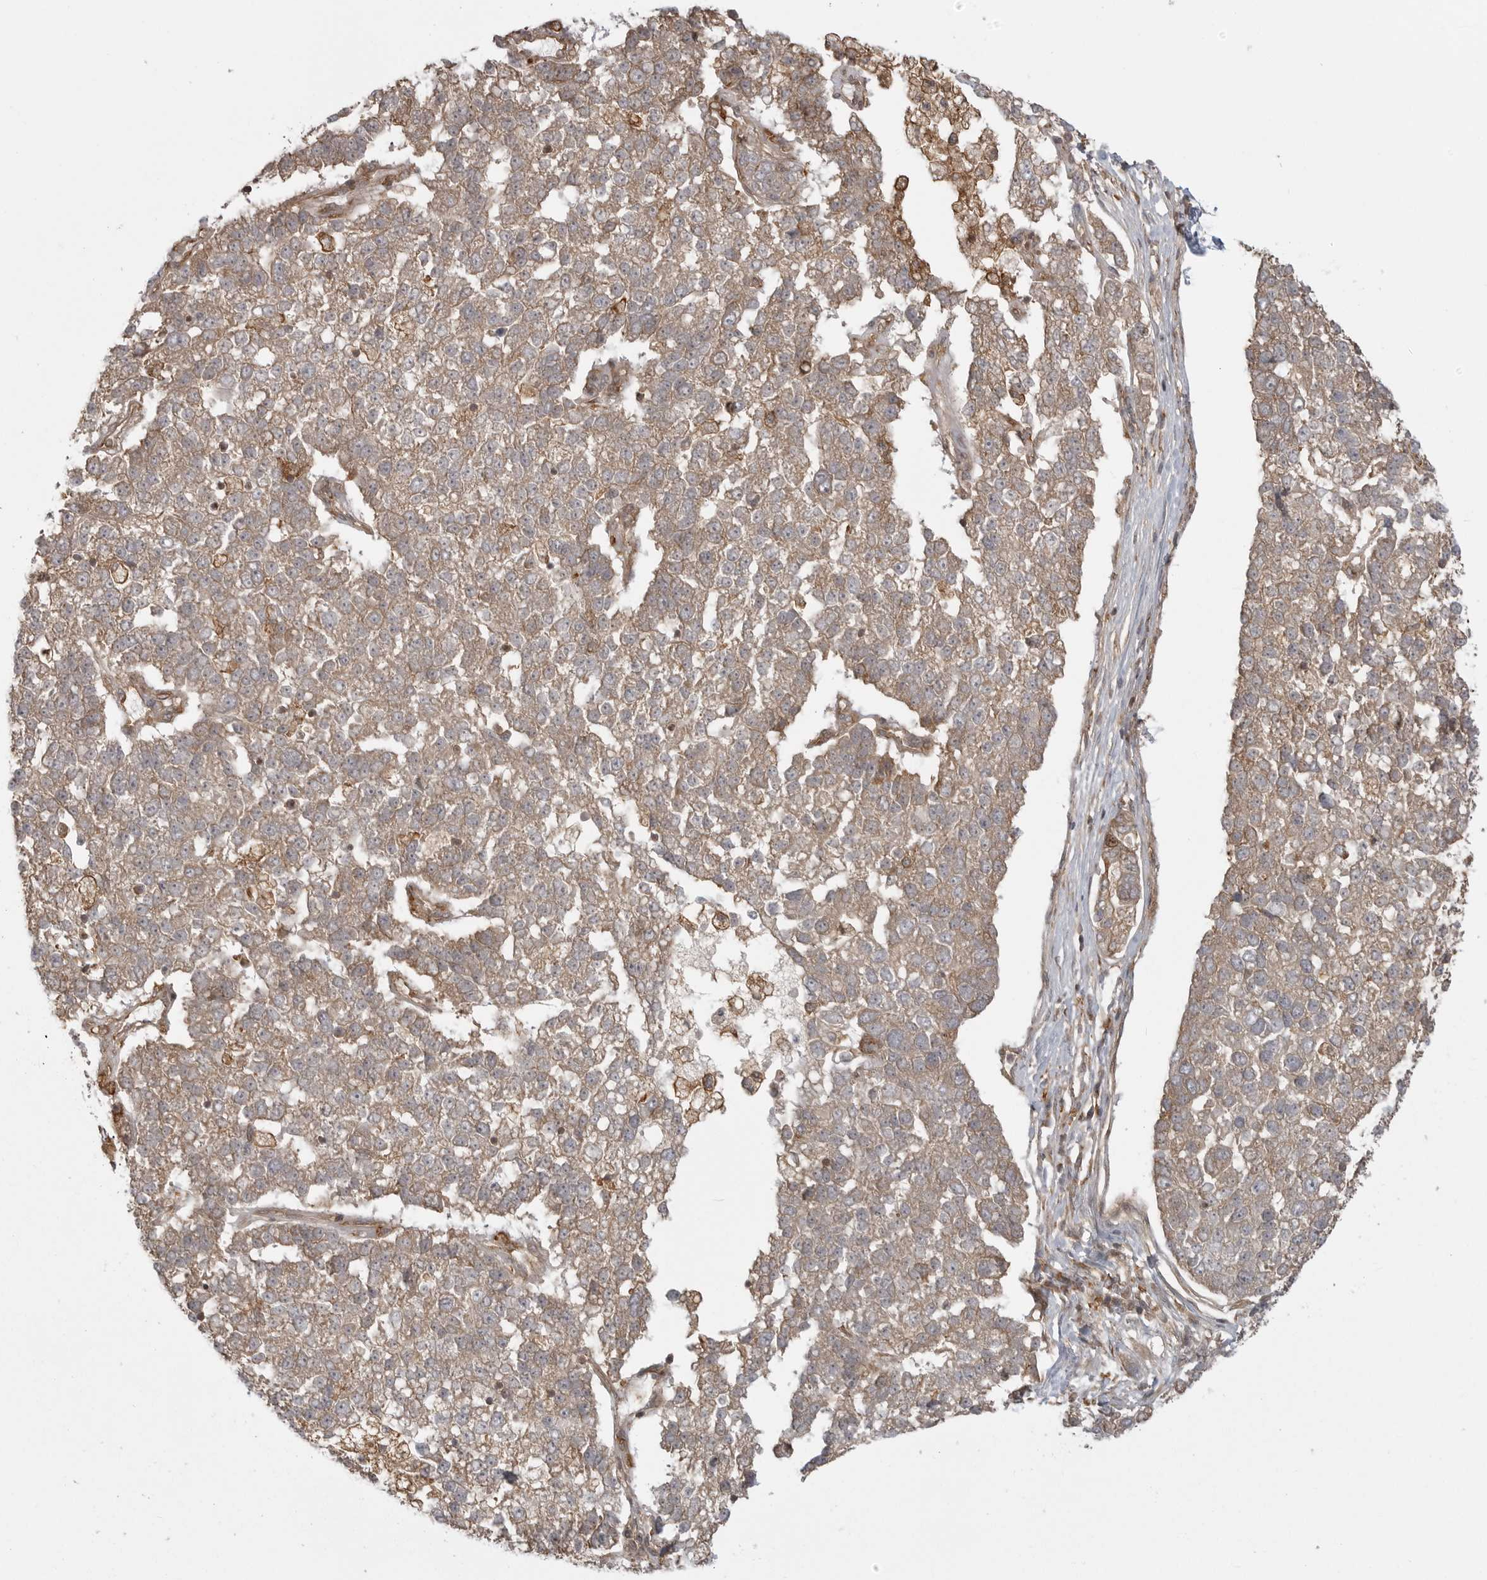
{"staining": {"intensity": "weak", "quantity": ">75%", "location": "cytoplasmic/membranous"}, "tissue": "pancreatic cancer", "cell_type": "Tumor cells", "image_type": "cancer", "snomed": [{"axis": "morphology", "description": "Adenocarcinoma, NOS"}, {"axis": "topography", "description": "Pancreas"}], "caption": "The photomicrograph demonstrates staining of pancreatic adenocarcinoma, revealing weak cytoplasmic/membranous protein staining (brown color) within tumor cells. Using DAB (3,3'-diaminobenzidine) (brown) and hematoxylin (blue) stains, captured at high magnification using brightfield microscopy.", "gene": "FAT3", "patient": {"sex": "female", "age": 61}}